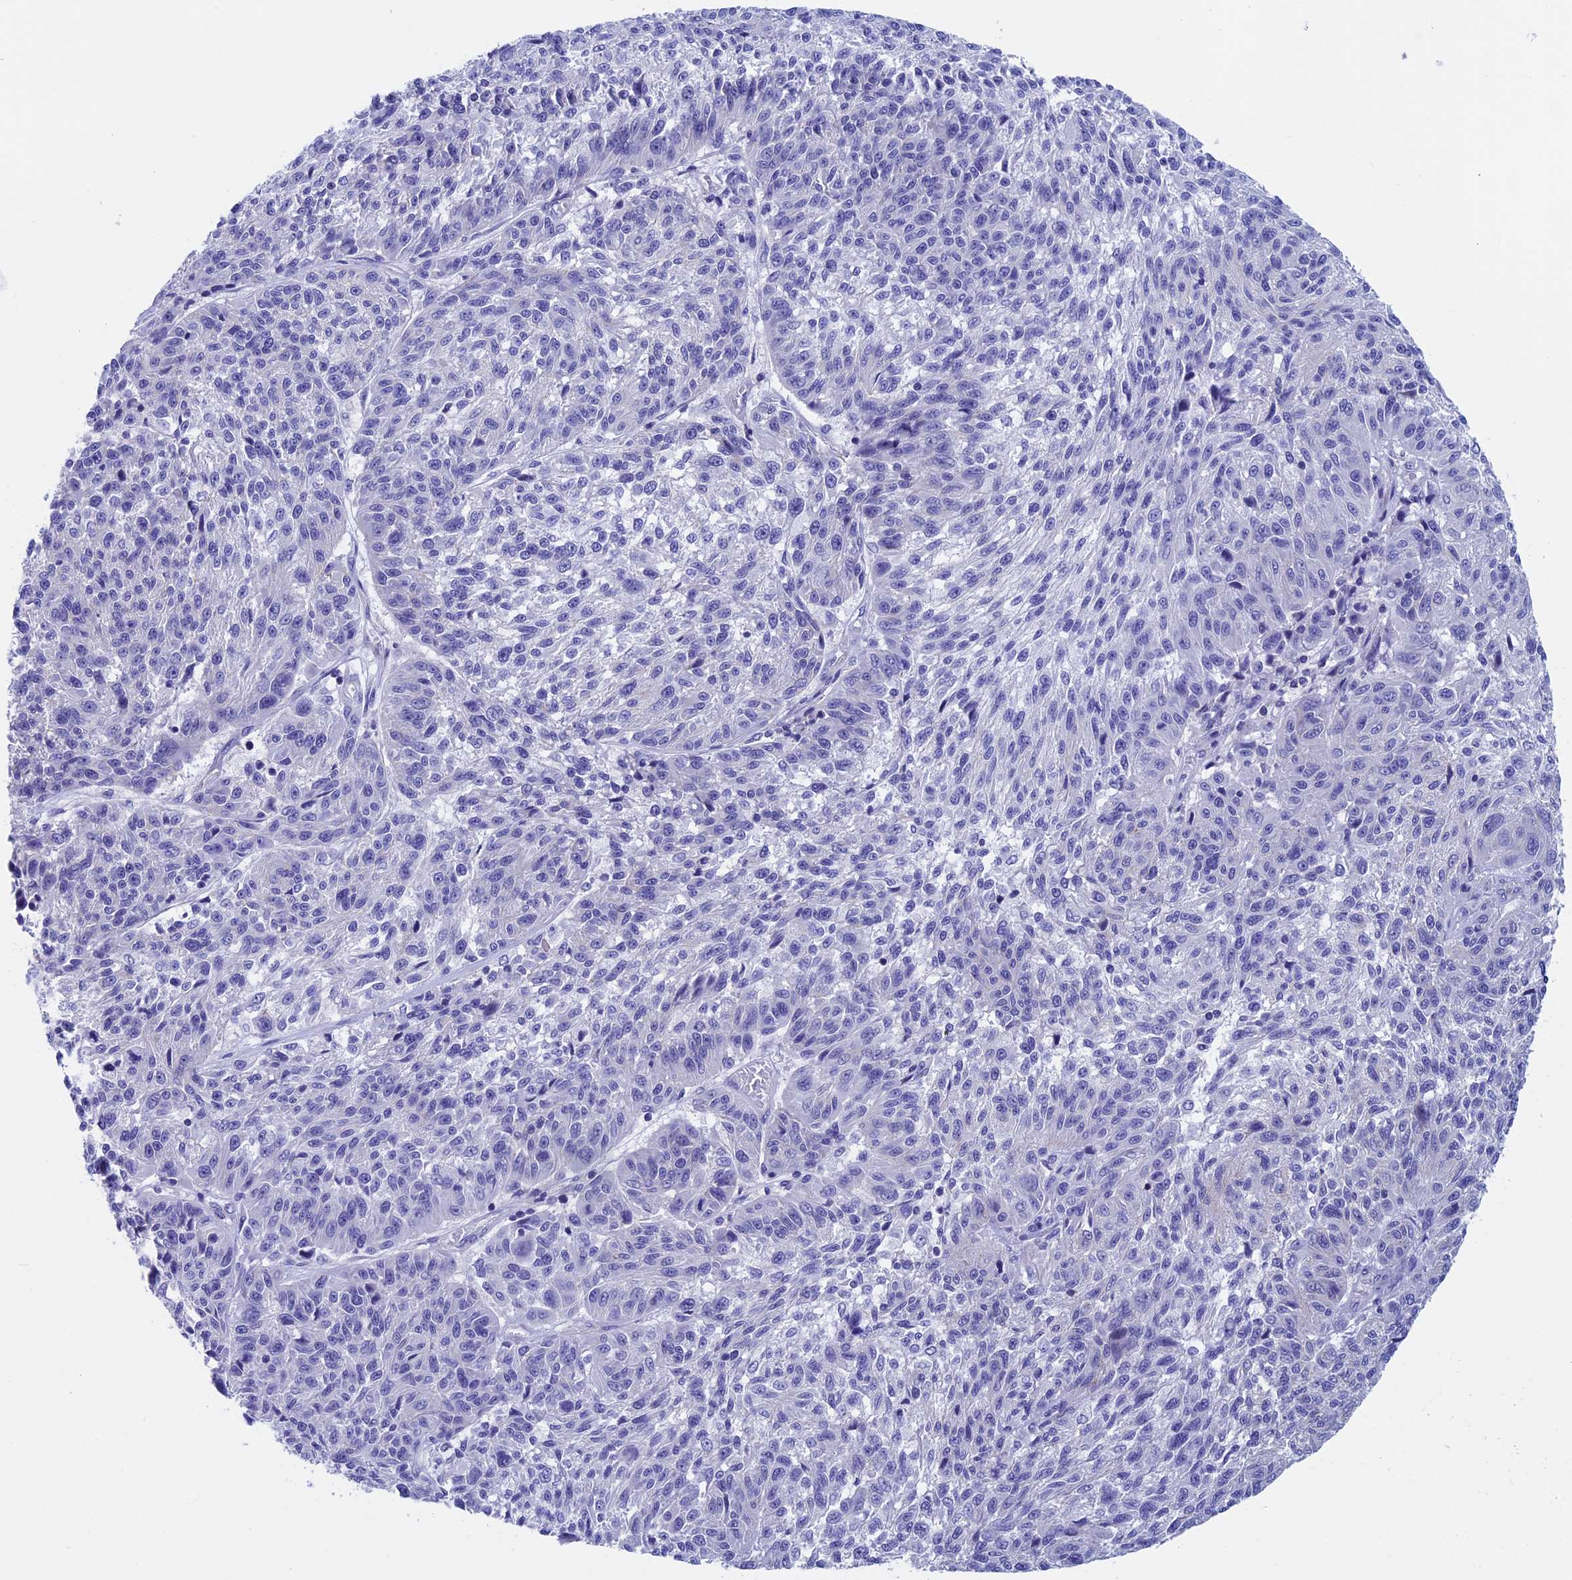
{"staining": {"intensity": "negative", "quantity": "none", "location": "none"}, "tissue": "melanoma", "cell_type": "Tumor cells", "image_type": "cancer", "snomed": [{"axis": "morphology", "description": "Malignant melanoma, NOS"}, {"axis": "topography", "description": "Skin"}], "caption": "Immunohistochemistry (IHC) histopathology image of human malignant melanoma stained for a protein (brown), which exhibits no expression in tumor cells. Brightfield microscopy of IHC stained with DAB (3,3'-diaminobenzidine) (brown) and hematoxylin (blue), captured at high magnification.", "gene": "SEPTIN1", "patient": {"sex": "male", "age": 53}}